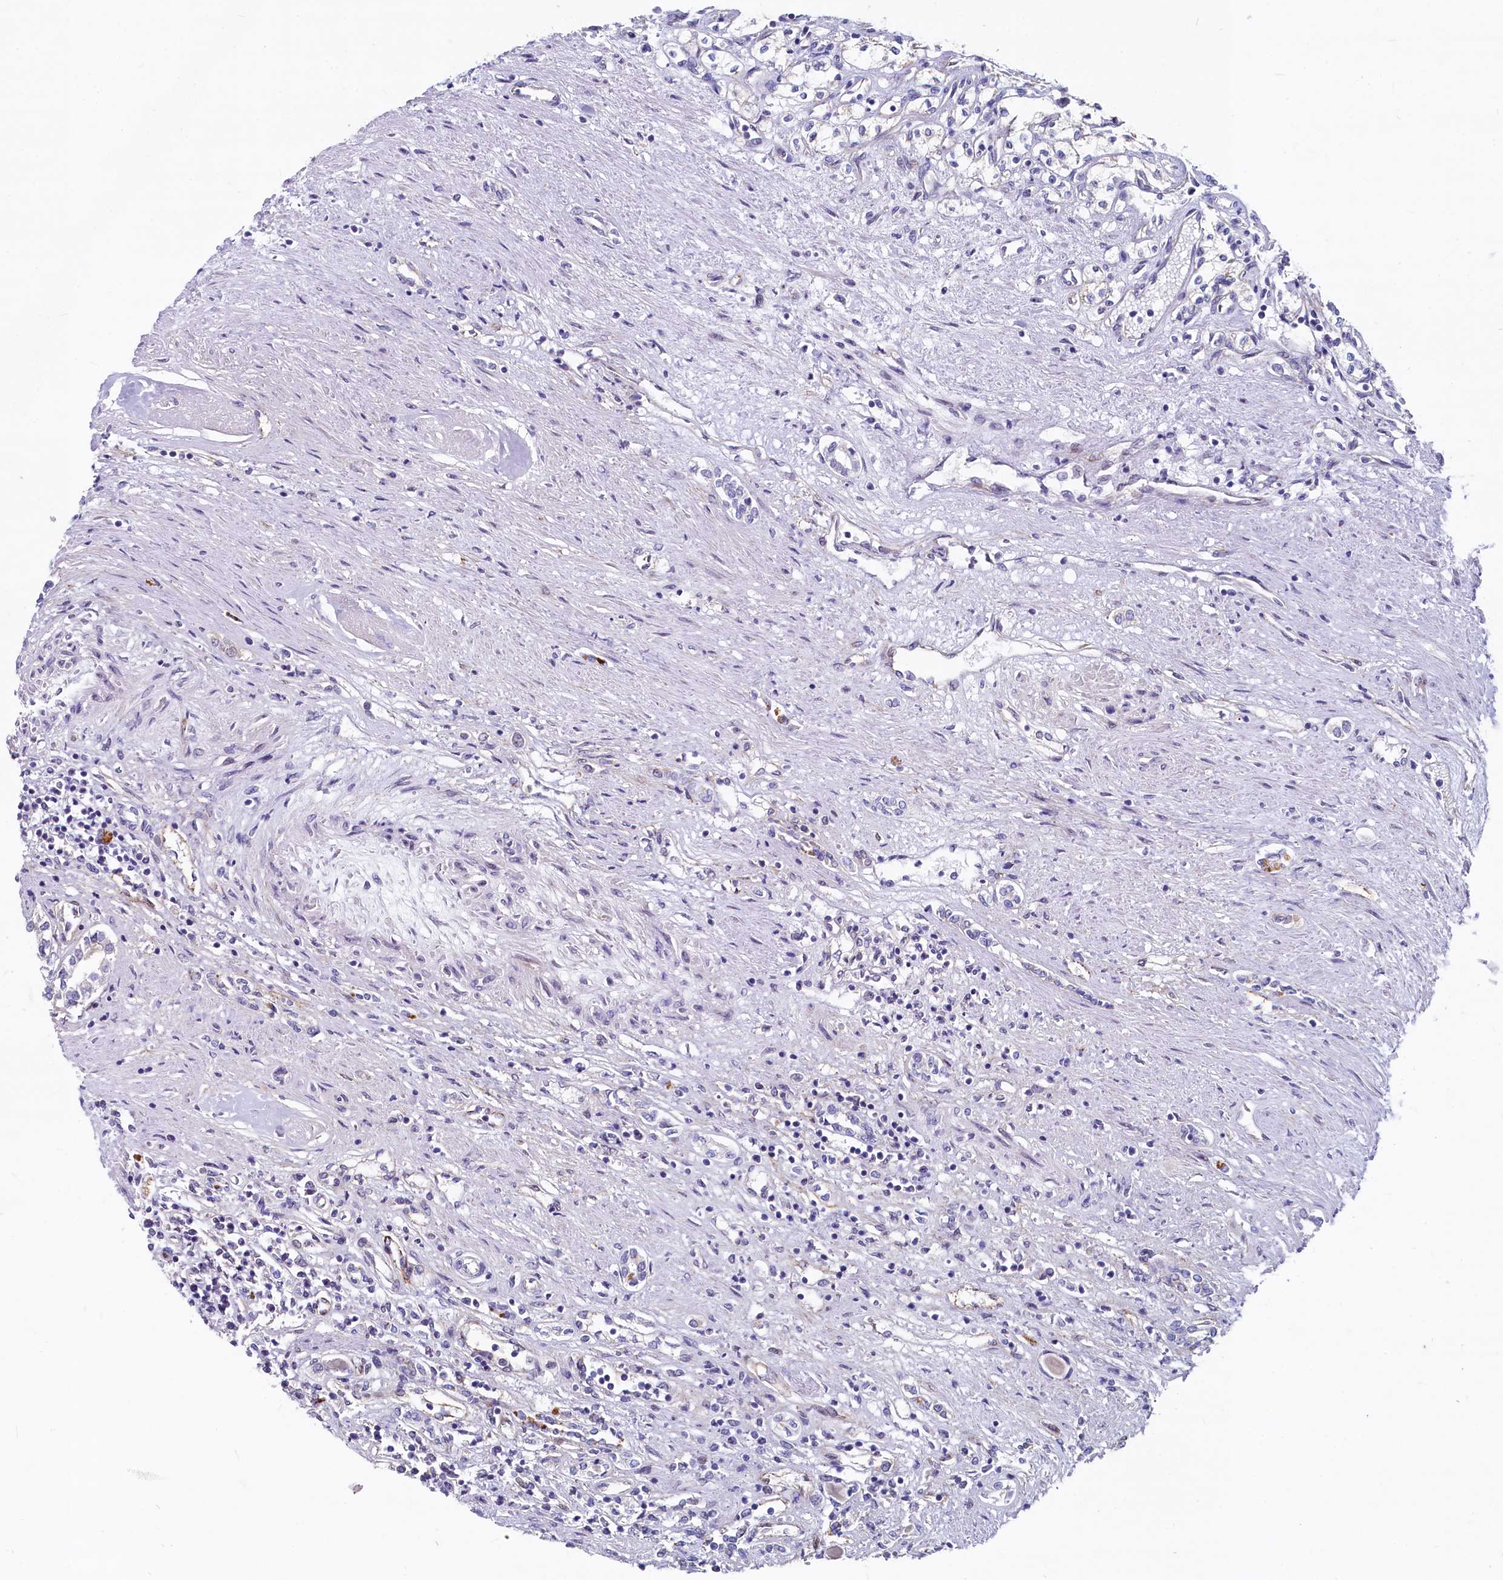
{"staining": {"intensity": "negative", "quantity": "none", "location": "none"}, "tissue": "renal cancer", "cell_type": "Tumor cells", "image_type": "cancer", "snomed": [{"axis": "morphology", "description": "Adenocarcinoma, NOS"}, {"axis": "topography", "description": "Kidney"}], "caption": "Adenocarcinoma (renal) was stained to show a protein in brown. There is no significant expression in tumor cells. (DAB IHC, high magnification).", "gene": "ASXL3", "patient": {"sex": "male", "age": 59}}